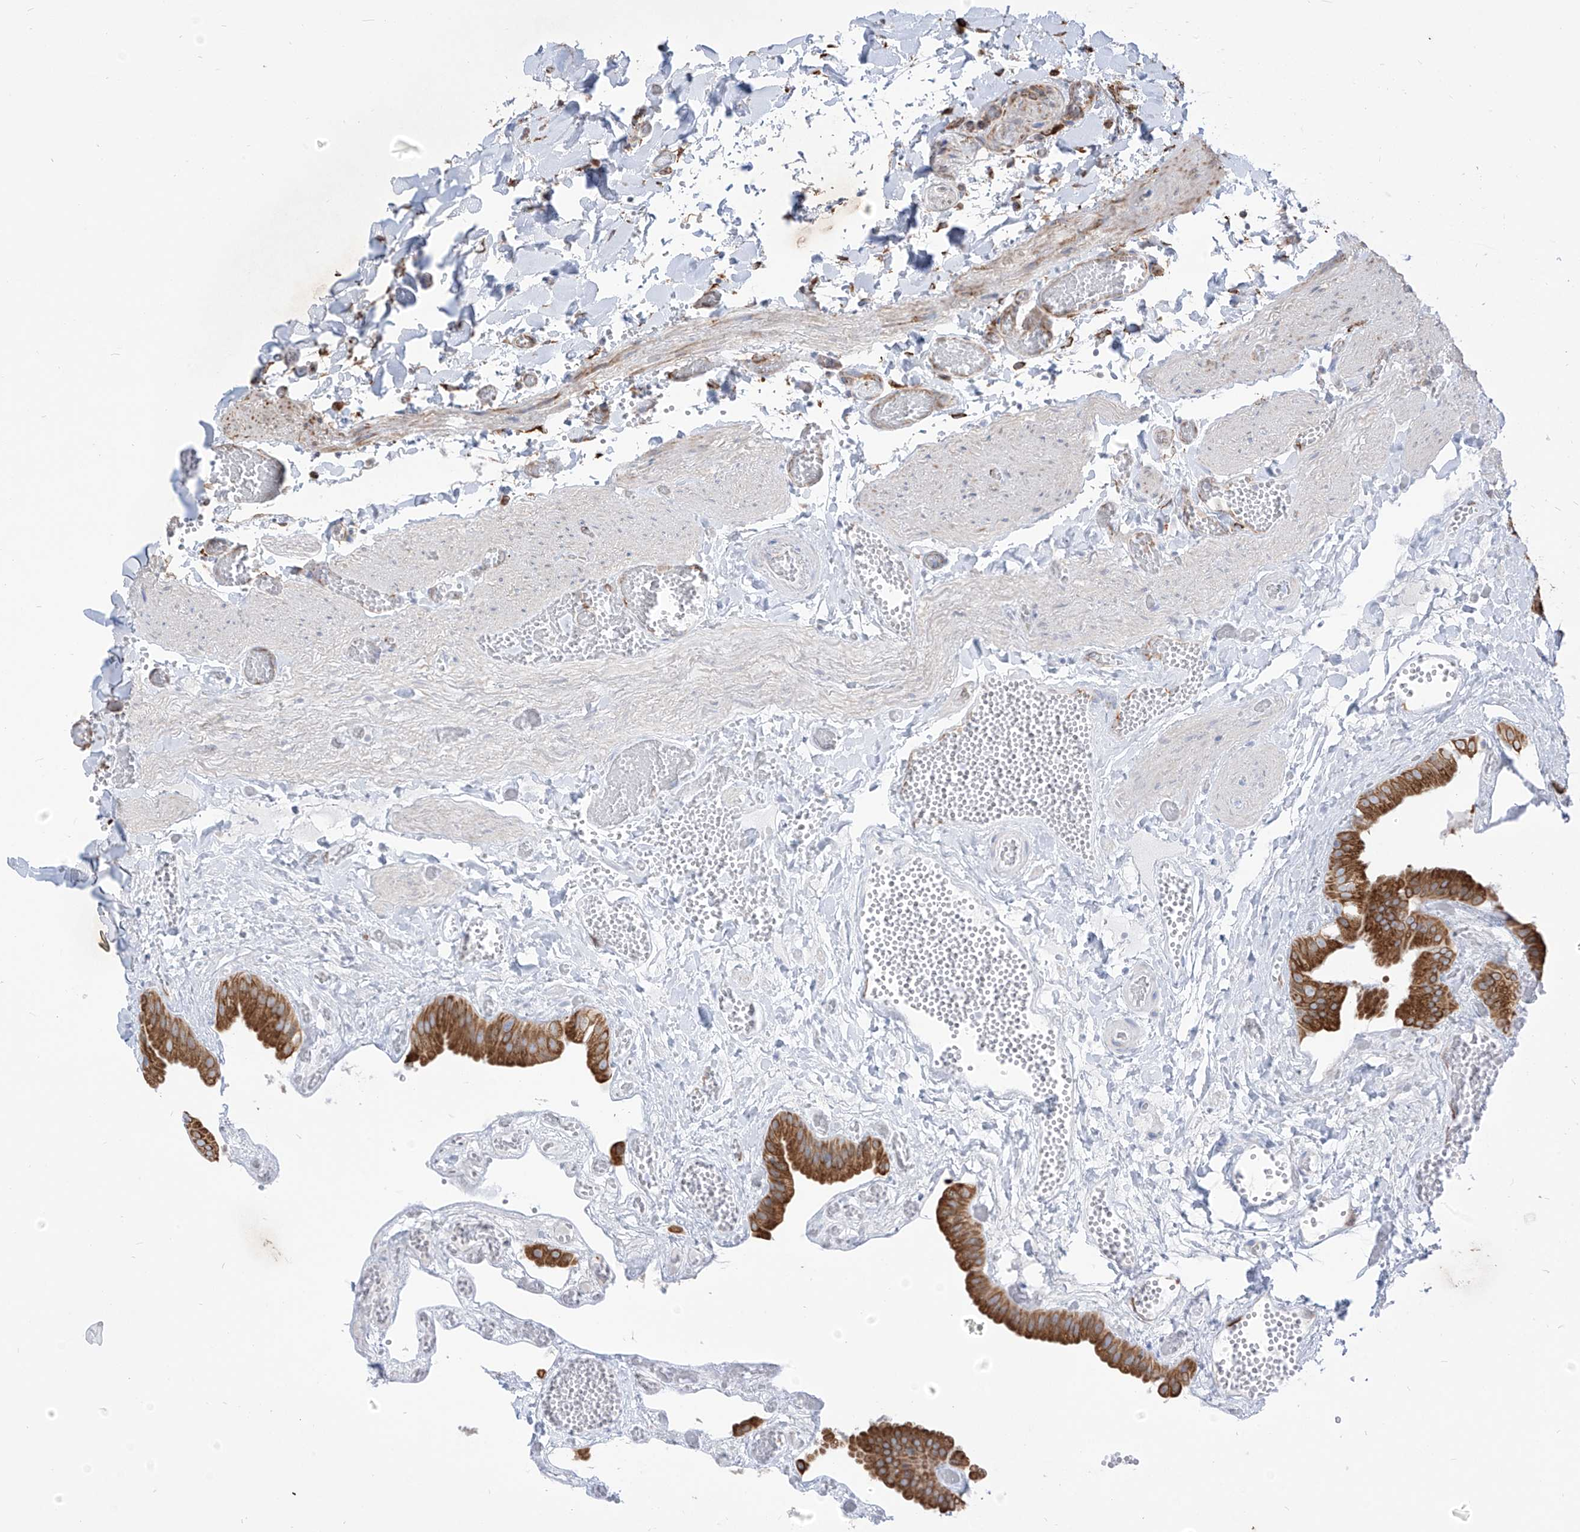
{"staining": {"intensity": "strong", "quantity": ">75%", "location": "cytoplasmic/membranous"}, "tissue": "gallbladder", "cell_type": "Glandular cells", "image_type": "normal", "snomed": [{"axis": "morphology", "description": "Normal tissue, NOS"}, {"axis": "topography", "description": "Gallbladder"}], "caption": "This image shows IHC staining of normal gallbladder, with high strong cytoplasmic/membranous expression in about >75% of glandular cells.", "gene": "PDIA6", "patient": {"sex": "female", "age": 64}}